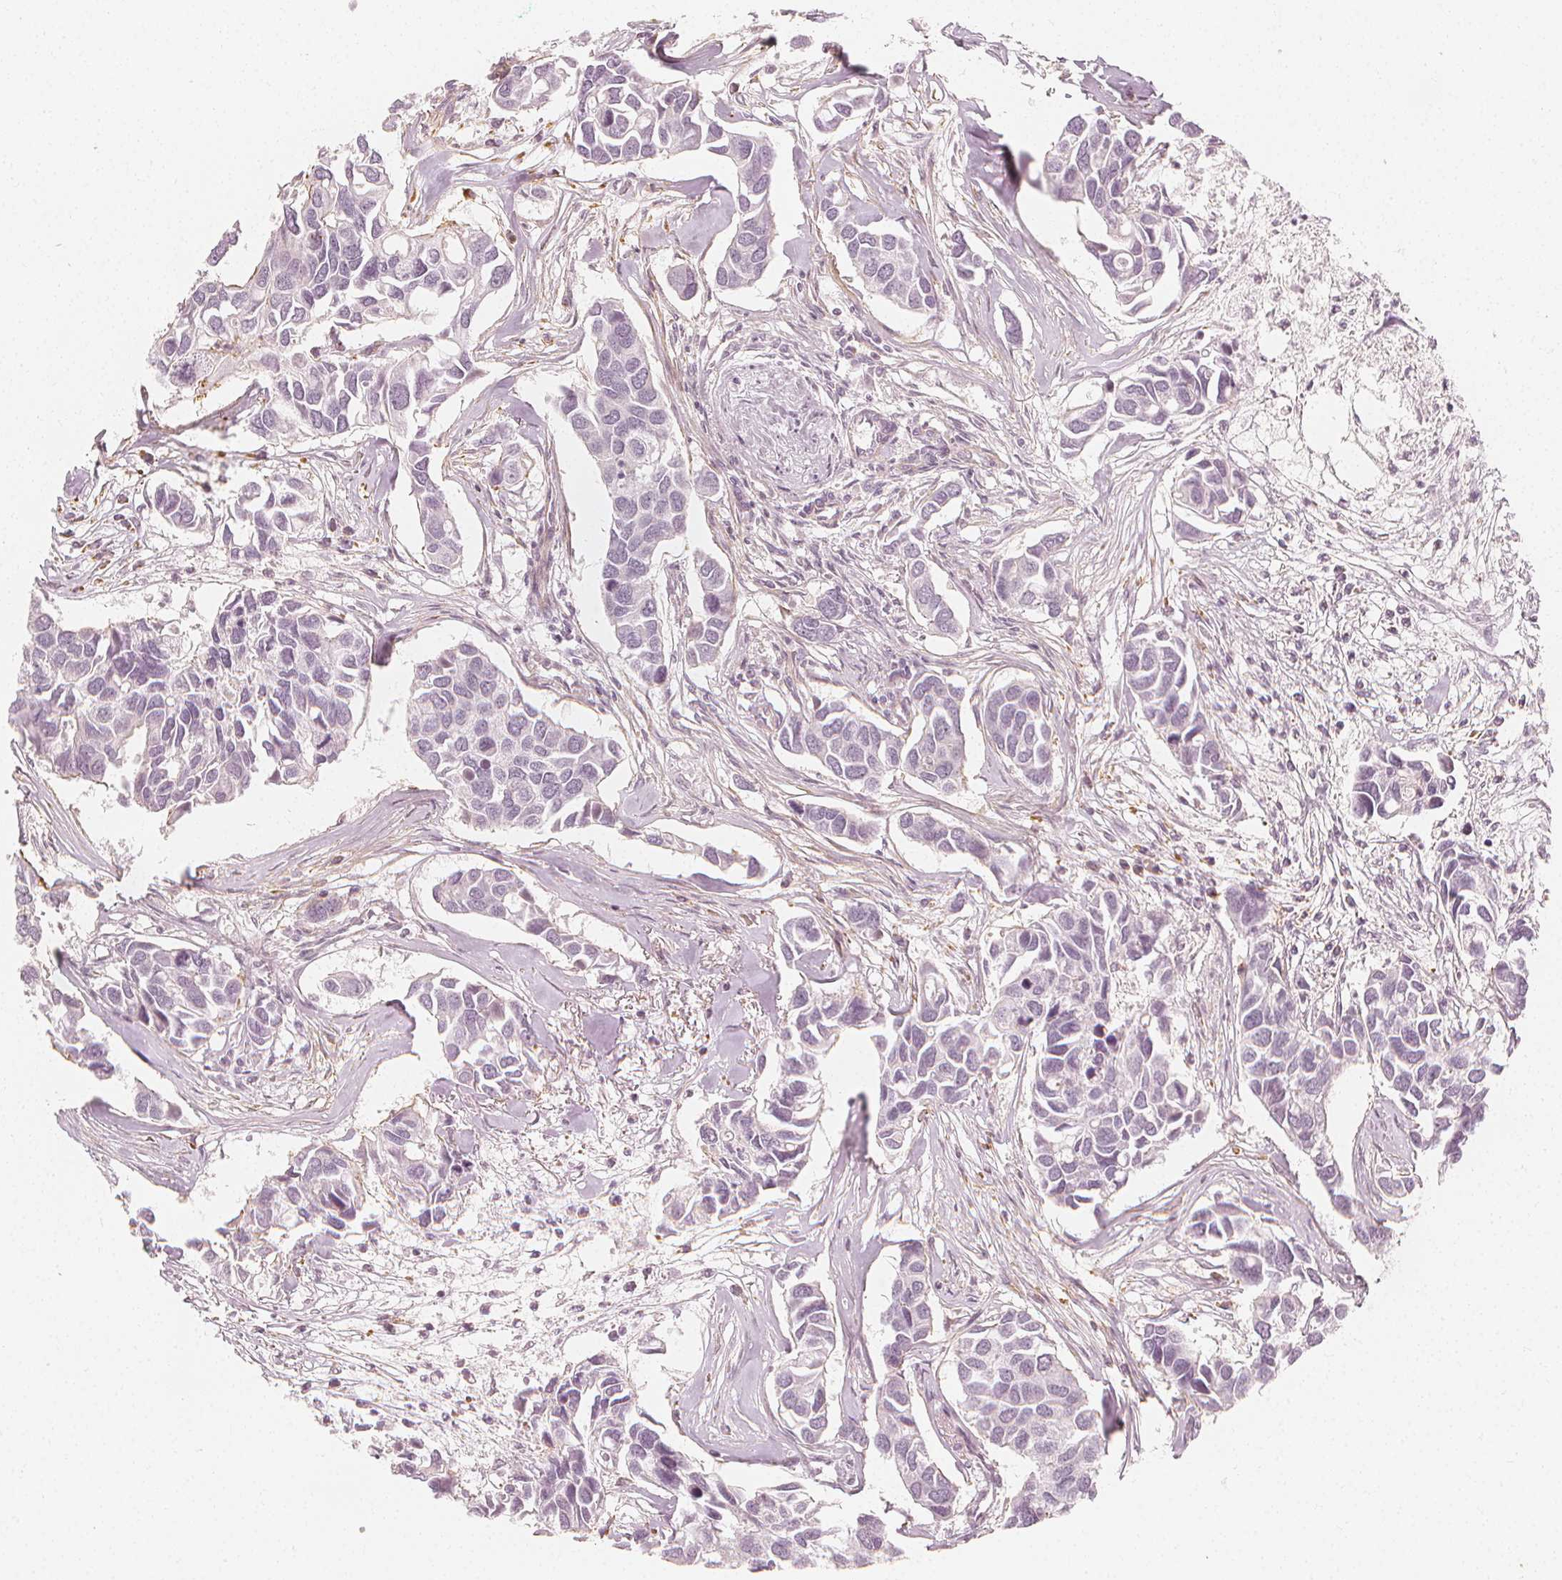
{"staining": {"intensity": "negative", "quantity": "none", "location": "none"}, "tissue": "breast cancer", "cell_type": "Tumor cells", "image_type": "cancer", "snomed": [{"axis": "morphology", "description": "Duct carcinoma"}, {"axis": "topography", "description": "Breast"}], "caption": "Immunohistochemical staining of breast cancer (infiltrating ductal carcinoma) displays no significant staining in tumor cells.", "gene": "ARHGAP26", "patient": {"sex": "female", "age": 83}}